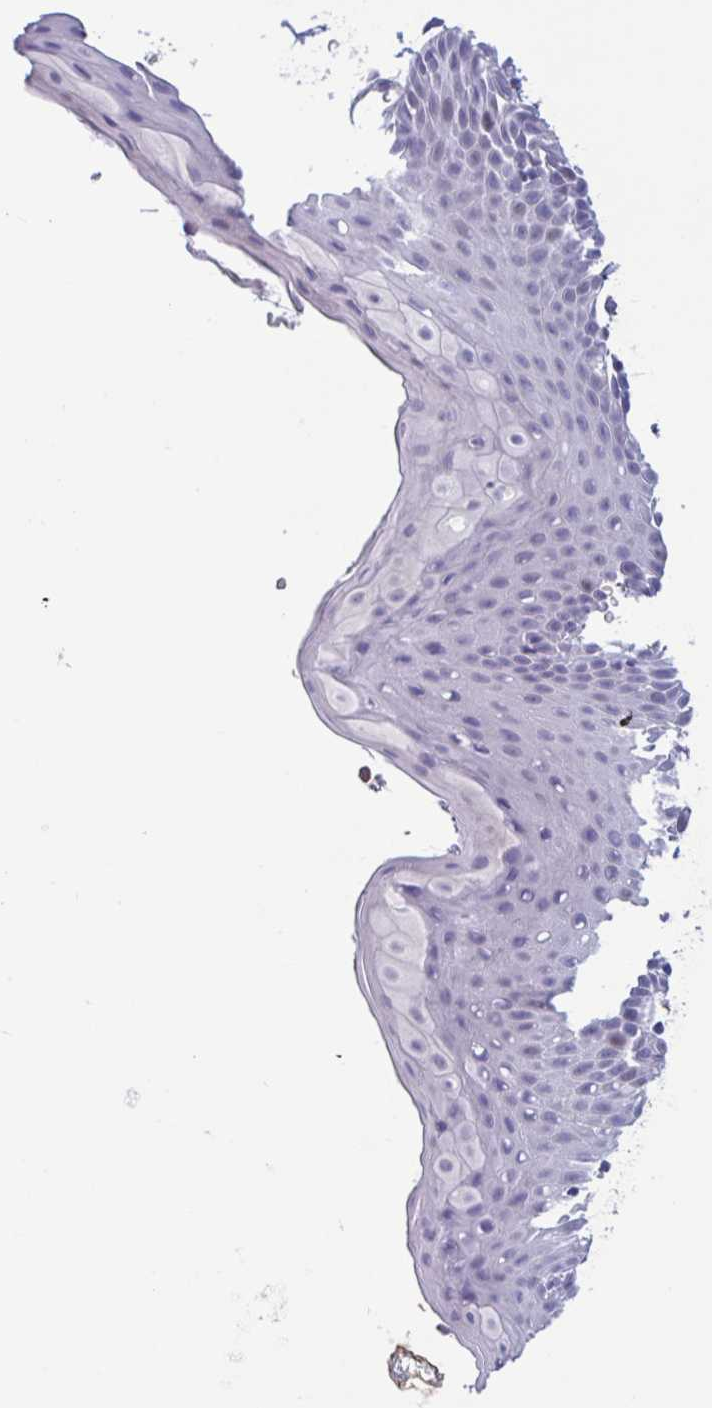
{"staining": {"intensity": "negative", "quantity": "none", "location": "none"}, "tissue": "skin", "cell_type": "Epidermal cells", "image_type": "normal", "snomed": [{"axis": "morphology", "description": "Normal tissue, NOS"}, {"axis": "topography", "description": "Anal"}], "caption": "Immunohistochemistry image of normal skin: skin stained with DAB (3,3'-diaminobenzidine) reveals no significant protein expression in epidermal cells. The staining was performed using DAB (3,3'-diaminobenzidine) to visualize the protein expression in brown, while the nuclei were stained in blue with hematoxylin (Magnification: 20x).", "gene": "MORC4", "patient": {"sex": "male", "age": 53}}